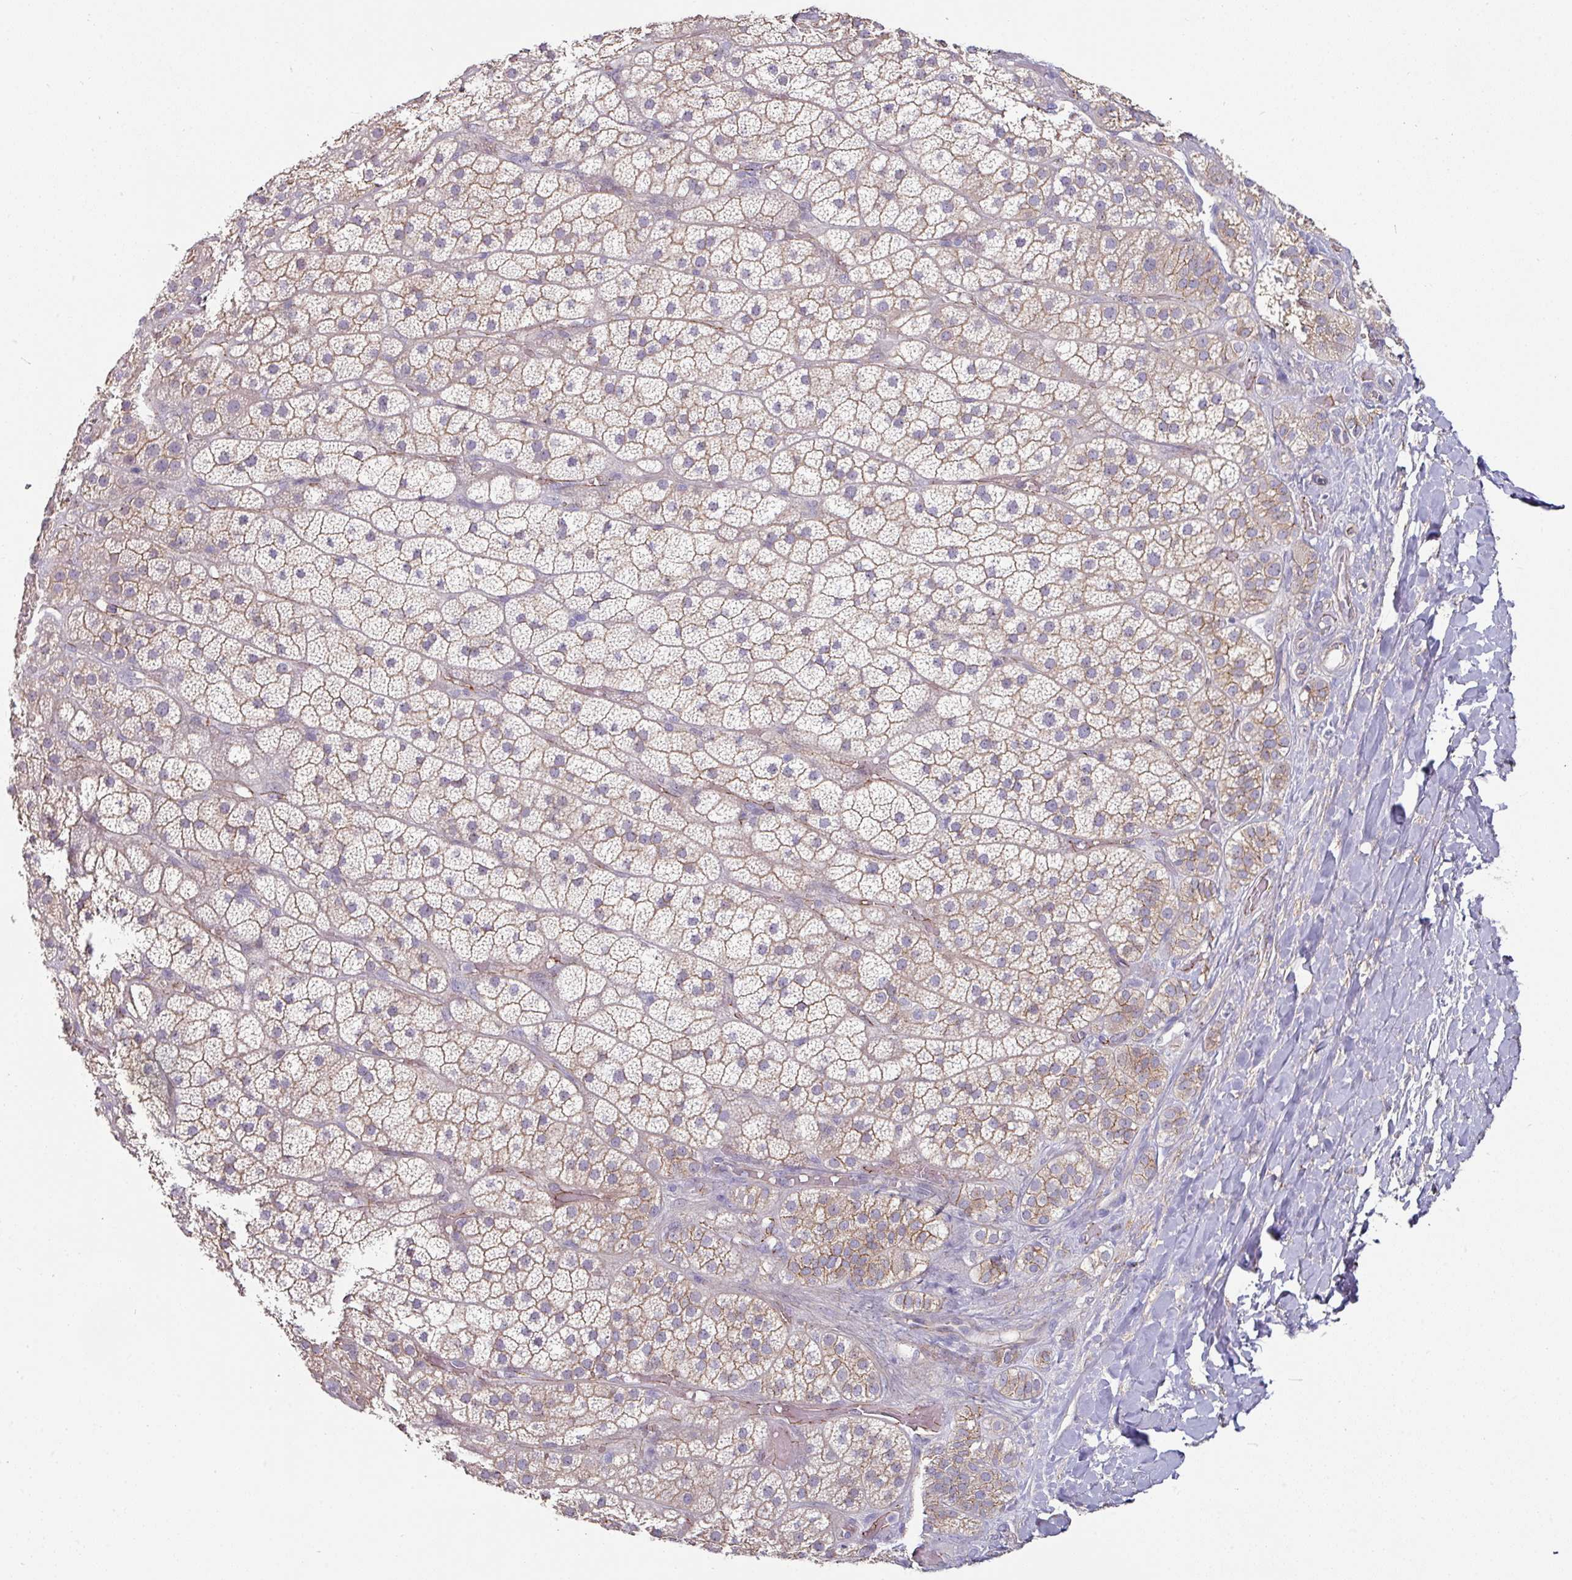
{"staining": {"intensity": "moderate", "quantity": "25%-75%", "location": "cytoplasmic/membranous"}, "tissue": "adrenal gland", "cell_type": "Glandular cells", "image_type": "normal", "snomed": [{"axis": "morphology", "description": "Normal tissue, NOS"}, {"axis": "topography", "description": "Adrenal gland"}], "caption": "High-magnification brightfield microscopy of normal adrenal gland stained with DAB (brown) and counterstained with hematoxylin (blue). glandular cells exhibit moderate cytoplasmic/membranous expression is present in approximately25%-75% of cells. Immunohistochemistry stains the protein in brown and the nuclei are stained blue.", "gene": "JUP", "patient": {"sex": "male", "age": 57}}